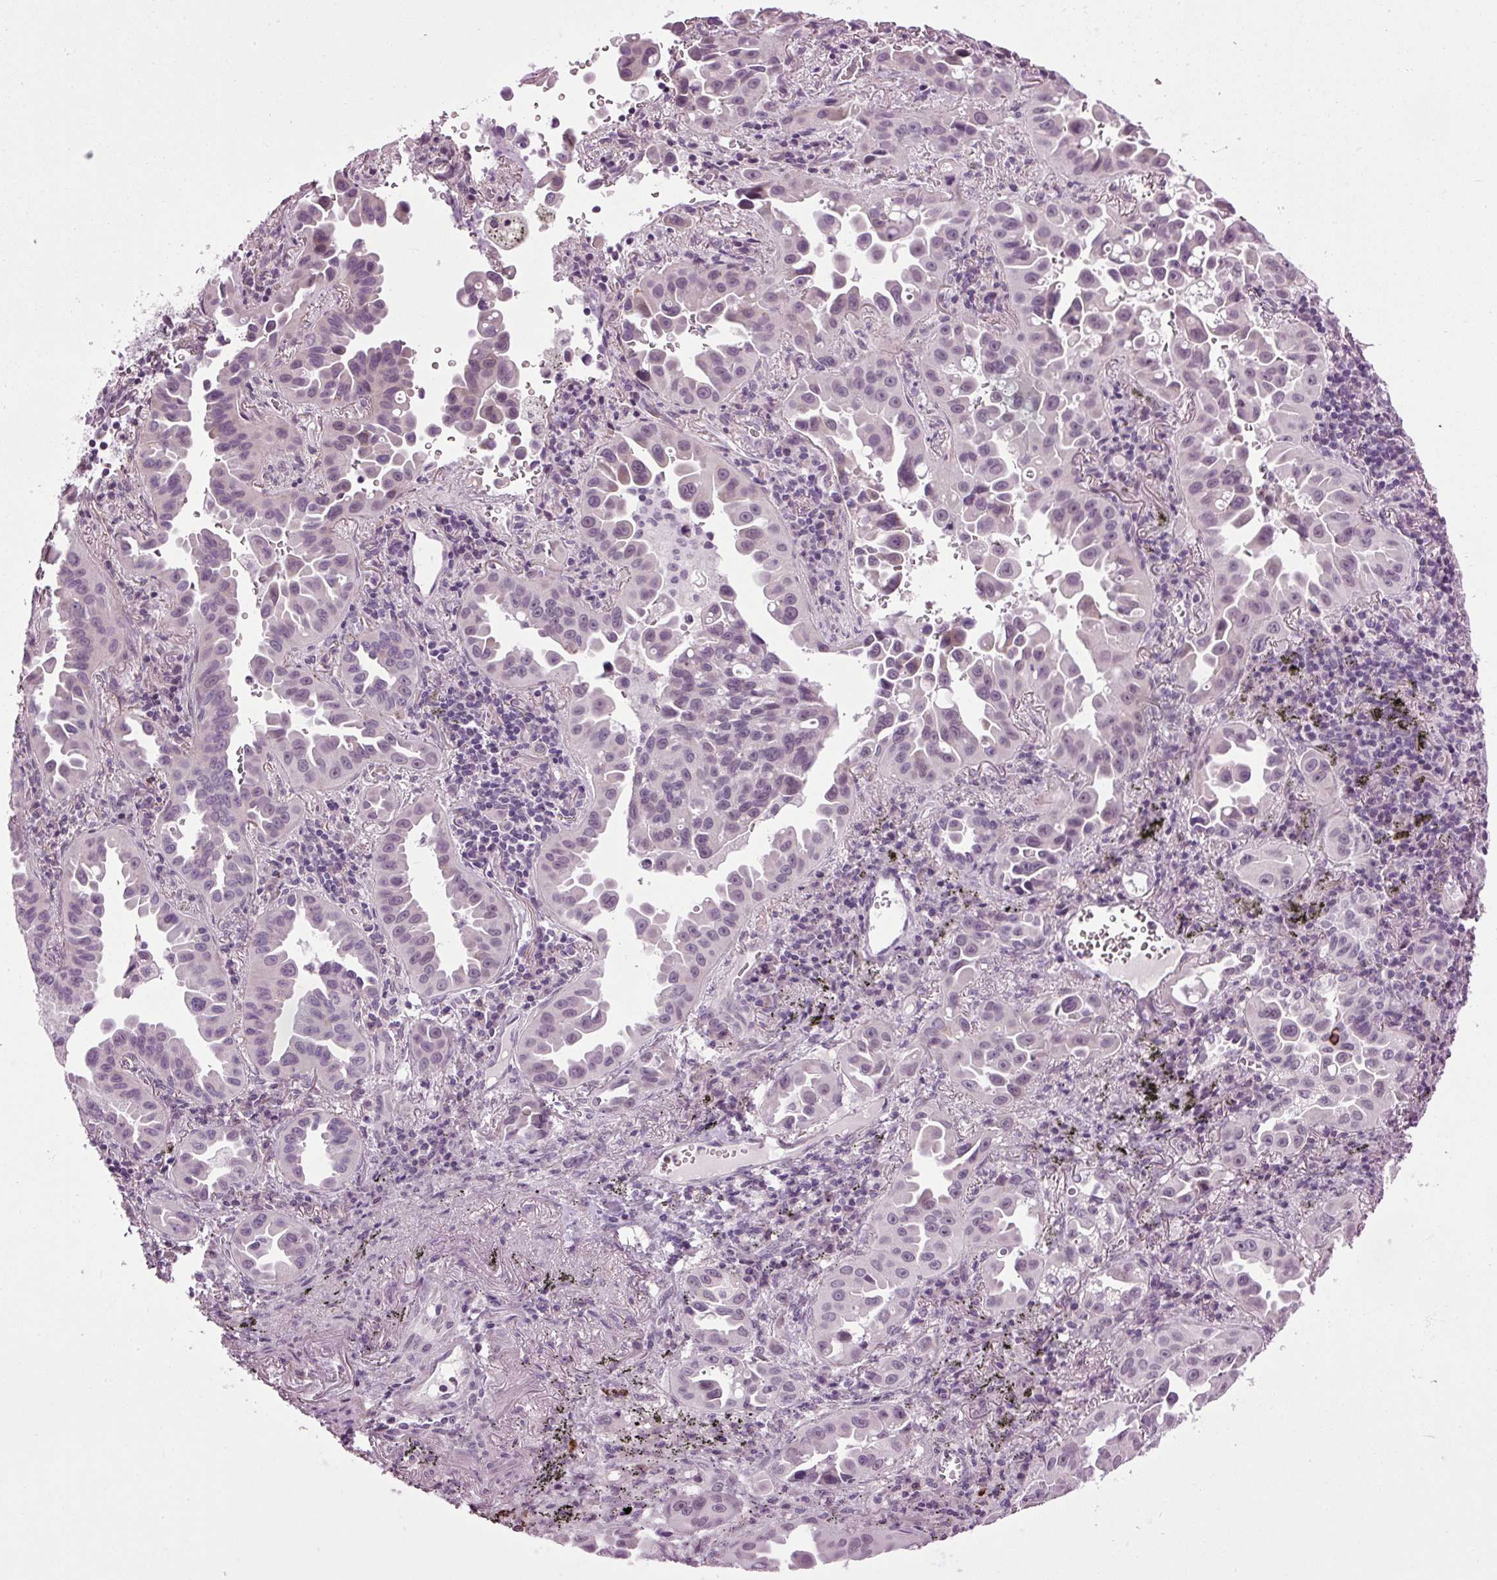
{"staining": {"intensity": "weak", "quantity": "25%-75%", "location": "nuclear"}, "tissue": "lung cancer", "cell_type": "Tumor cells", "image_type": "cancer", "snomed": [{"axis": "morphology", "description": "Adenocarcinoma, NOS"}, {"axis": "topography", "description": "Lung"}], "caption": "This is a photomicrograph of immunohistochemistry staining of lung cancer (adenocarcinoma), which shows weak expression in the nuclear of tumor cells.", "gene": "A1CF", "patient": {"sex": "male", "age": 68}}